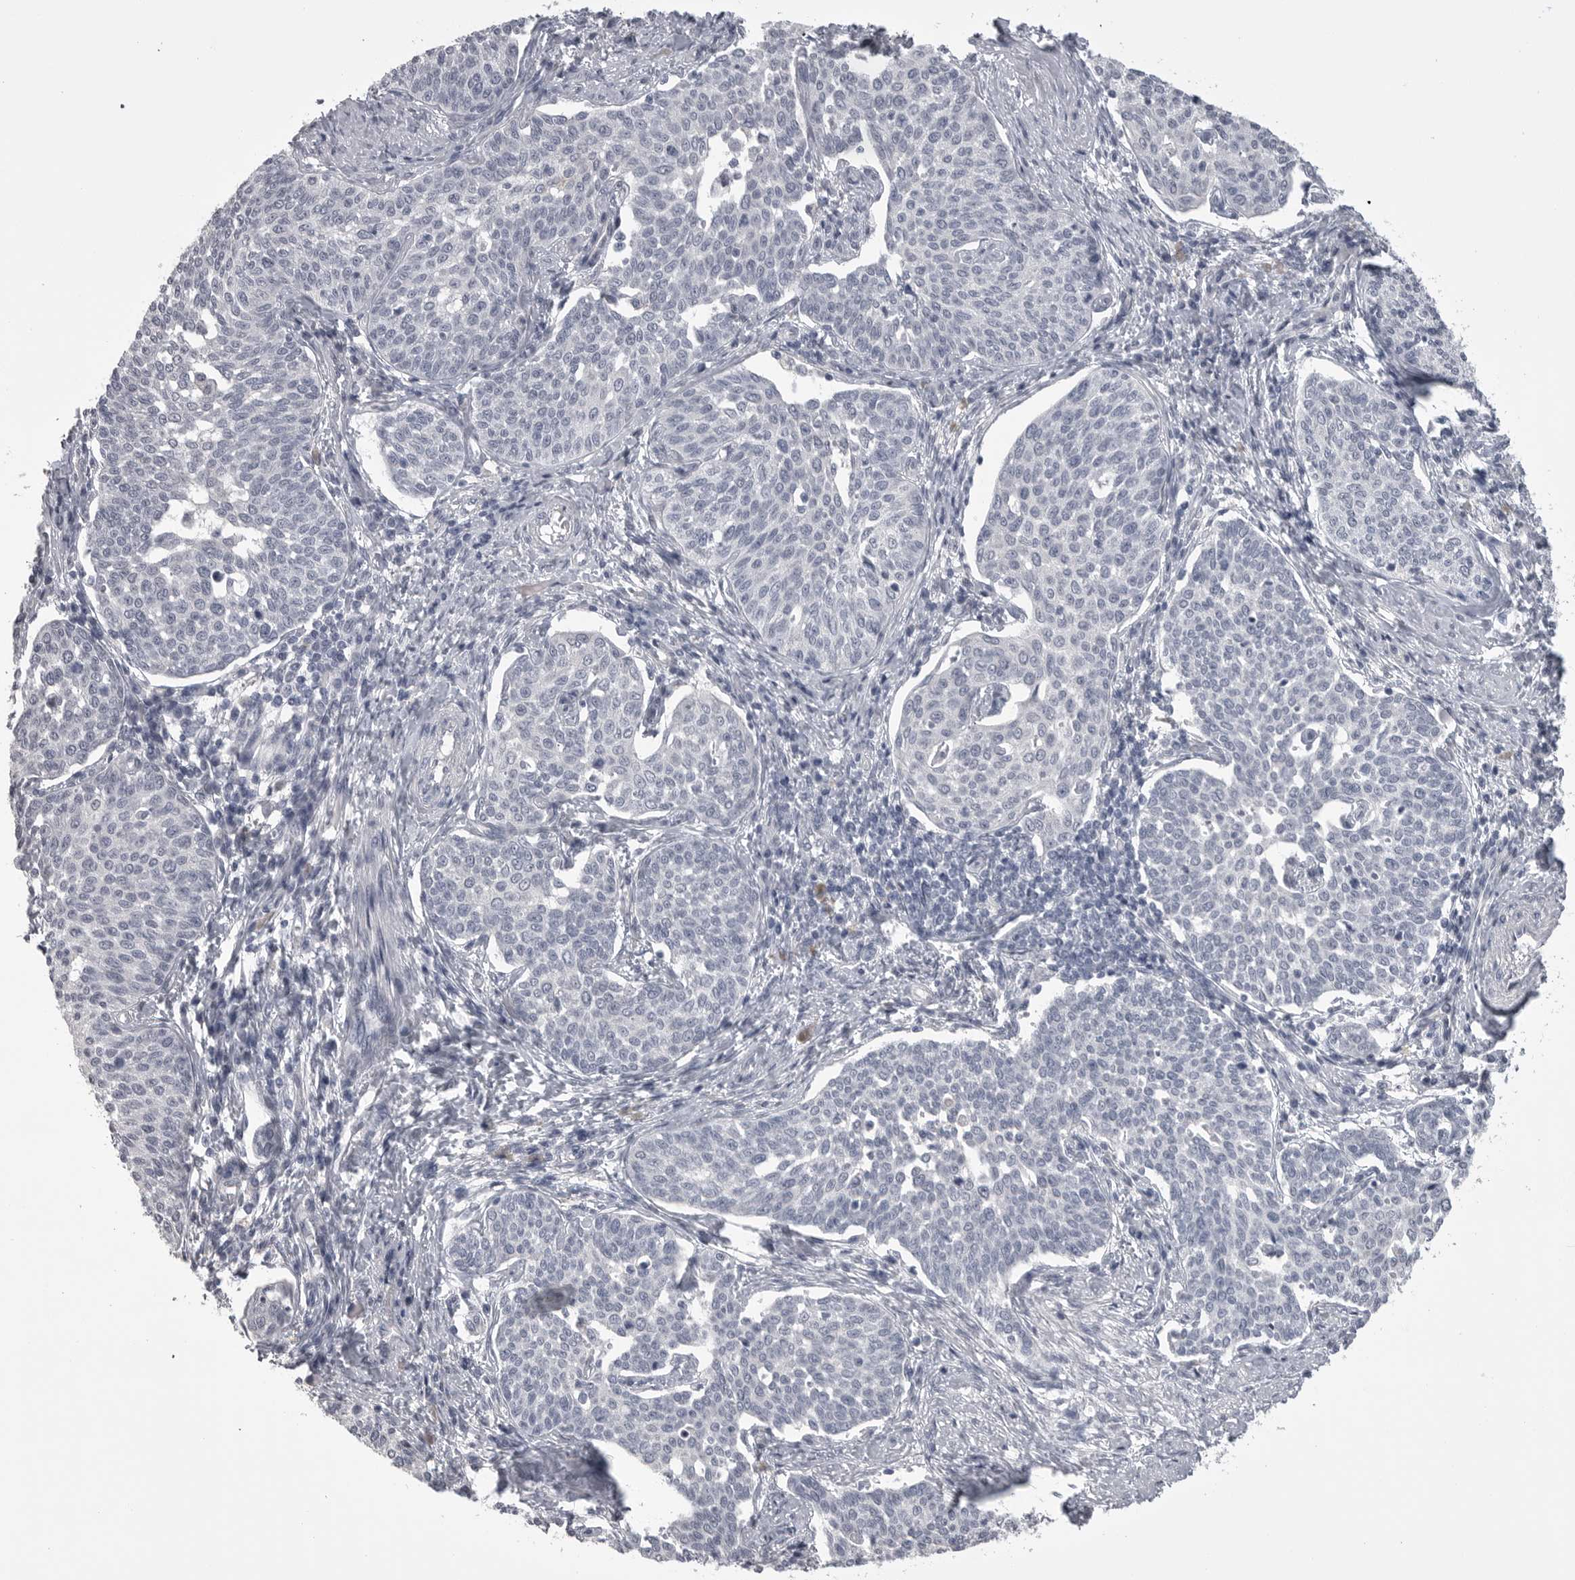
{"staining": {"intensity": "negative", "quantity": "none", "location": "none"}, "tissue": "cervical cancer", "cell_type": "Tumor cells", "image_type": "cancer", "snomed": [{"axis": "morphology", "description": "Squamous cell carcinoma, NOS"}, {"axis": "topography", "description": "Cervix"}], "caption": "Immunohistochemical staining of human cervical cancer shows no significant expression in tumor cells.", "gene": "SERPING1", "patient": {"sex": "female", "age": 34}}